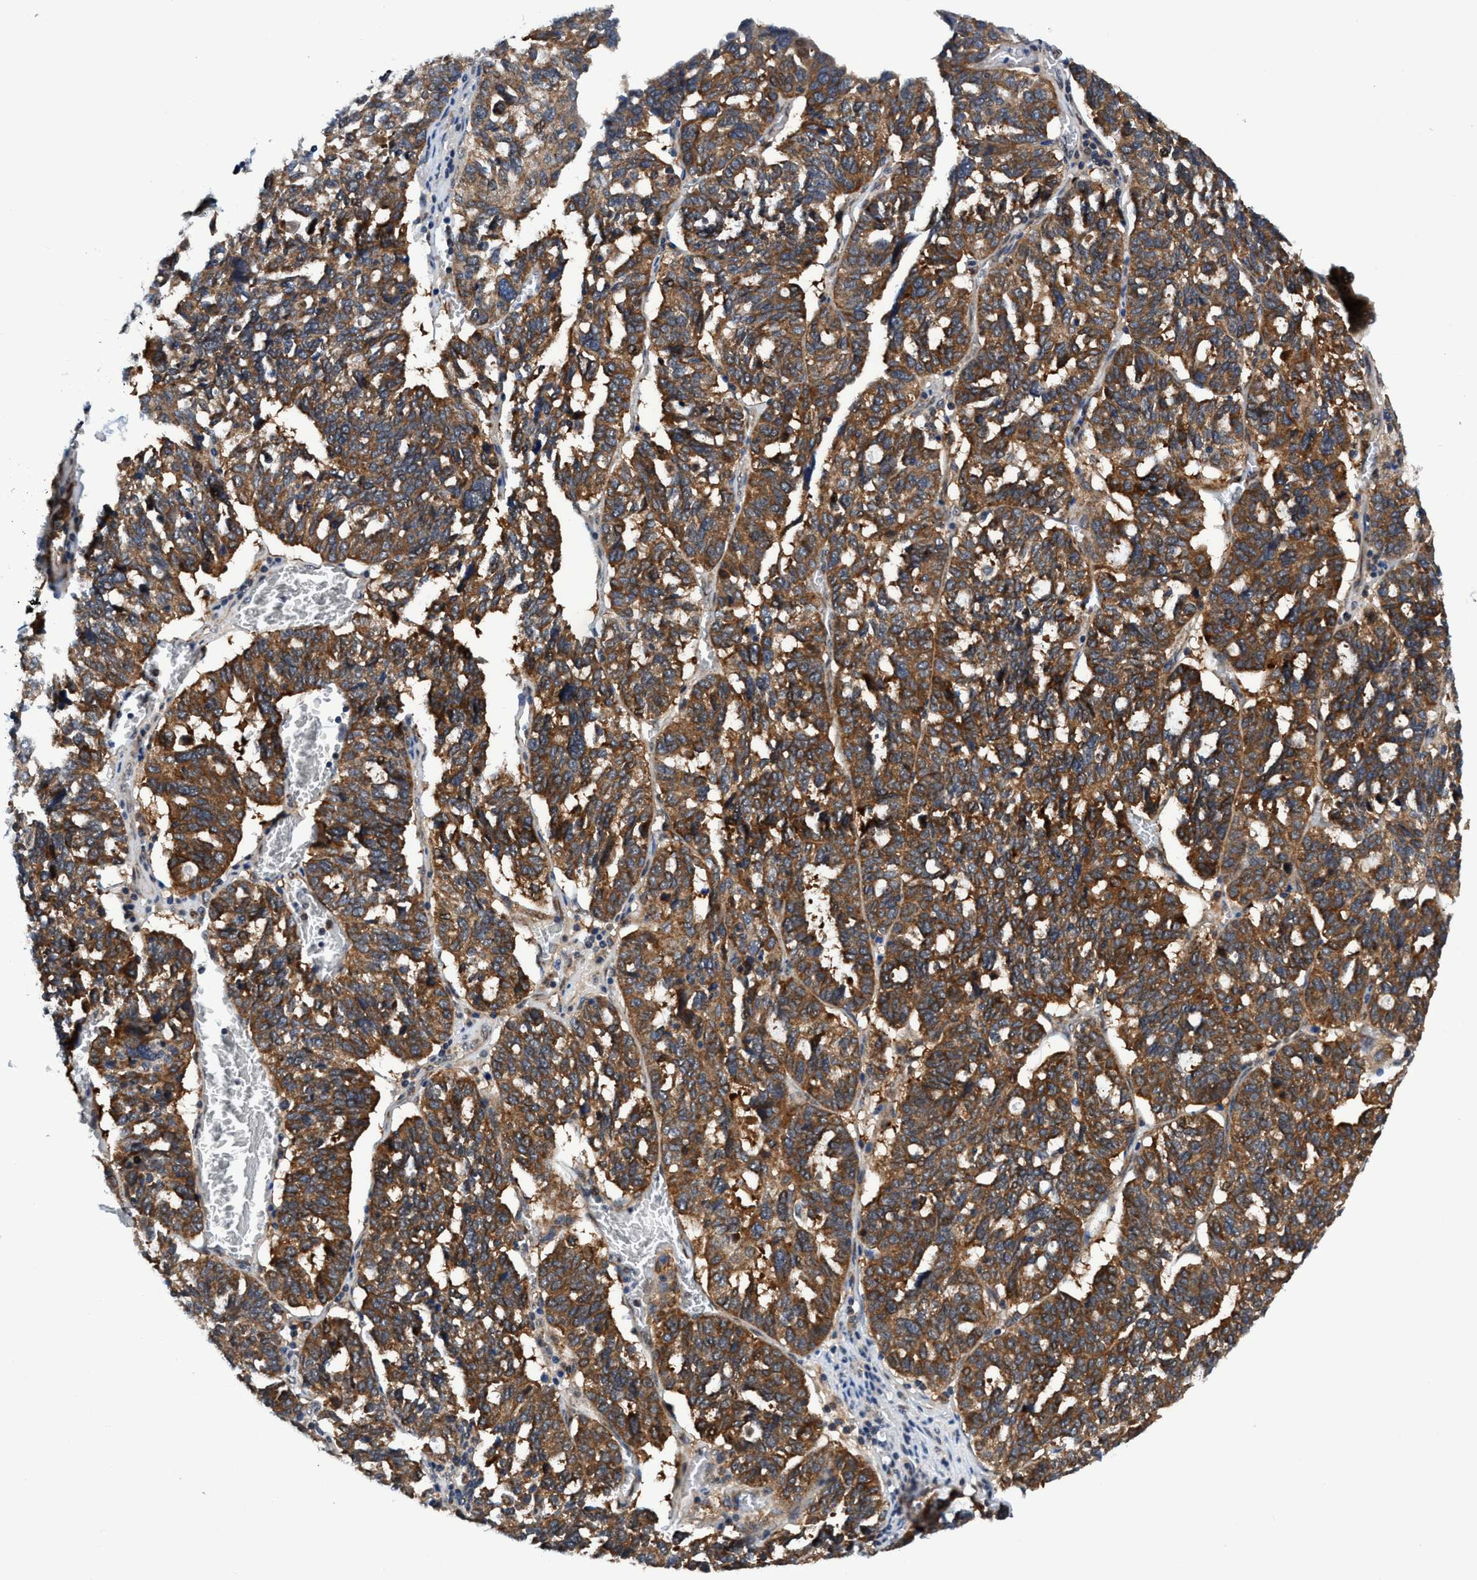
{"staining": {"intensity": "strong", "quantity": ">75%", "location": "cytoplasmic/membranous"}, "tissue": "ovarian cancer", "cell_type": "Tumor cells", "image_type": "cancer", "snomed": [{"axis": "morphology", "description": "Cystadenocarcinoma, serous, NOS"}, {"axis": "topography", "description": "Ovary"}], "caption": "Immunohistochemistry (IHC) of serous cystadenocarcinoma (ovarian) reveals high levels of strong cytoplasmic/membranous expression in about >75% of tumor cells.", "gene": "AGAP2", "patient": {"sex": "female", "age": 59}}